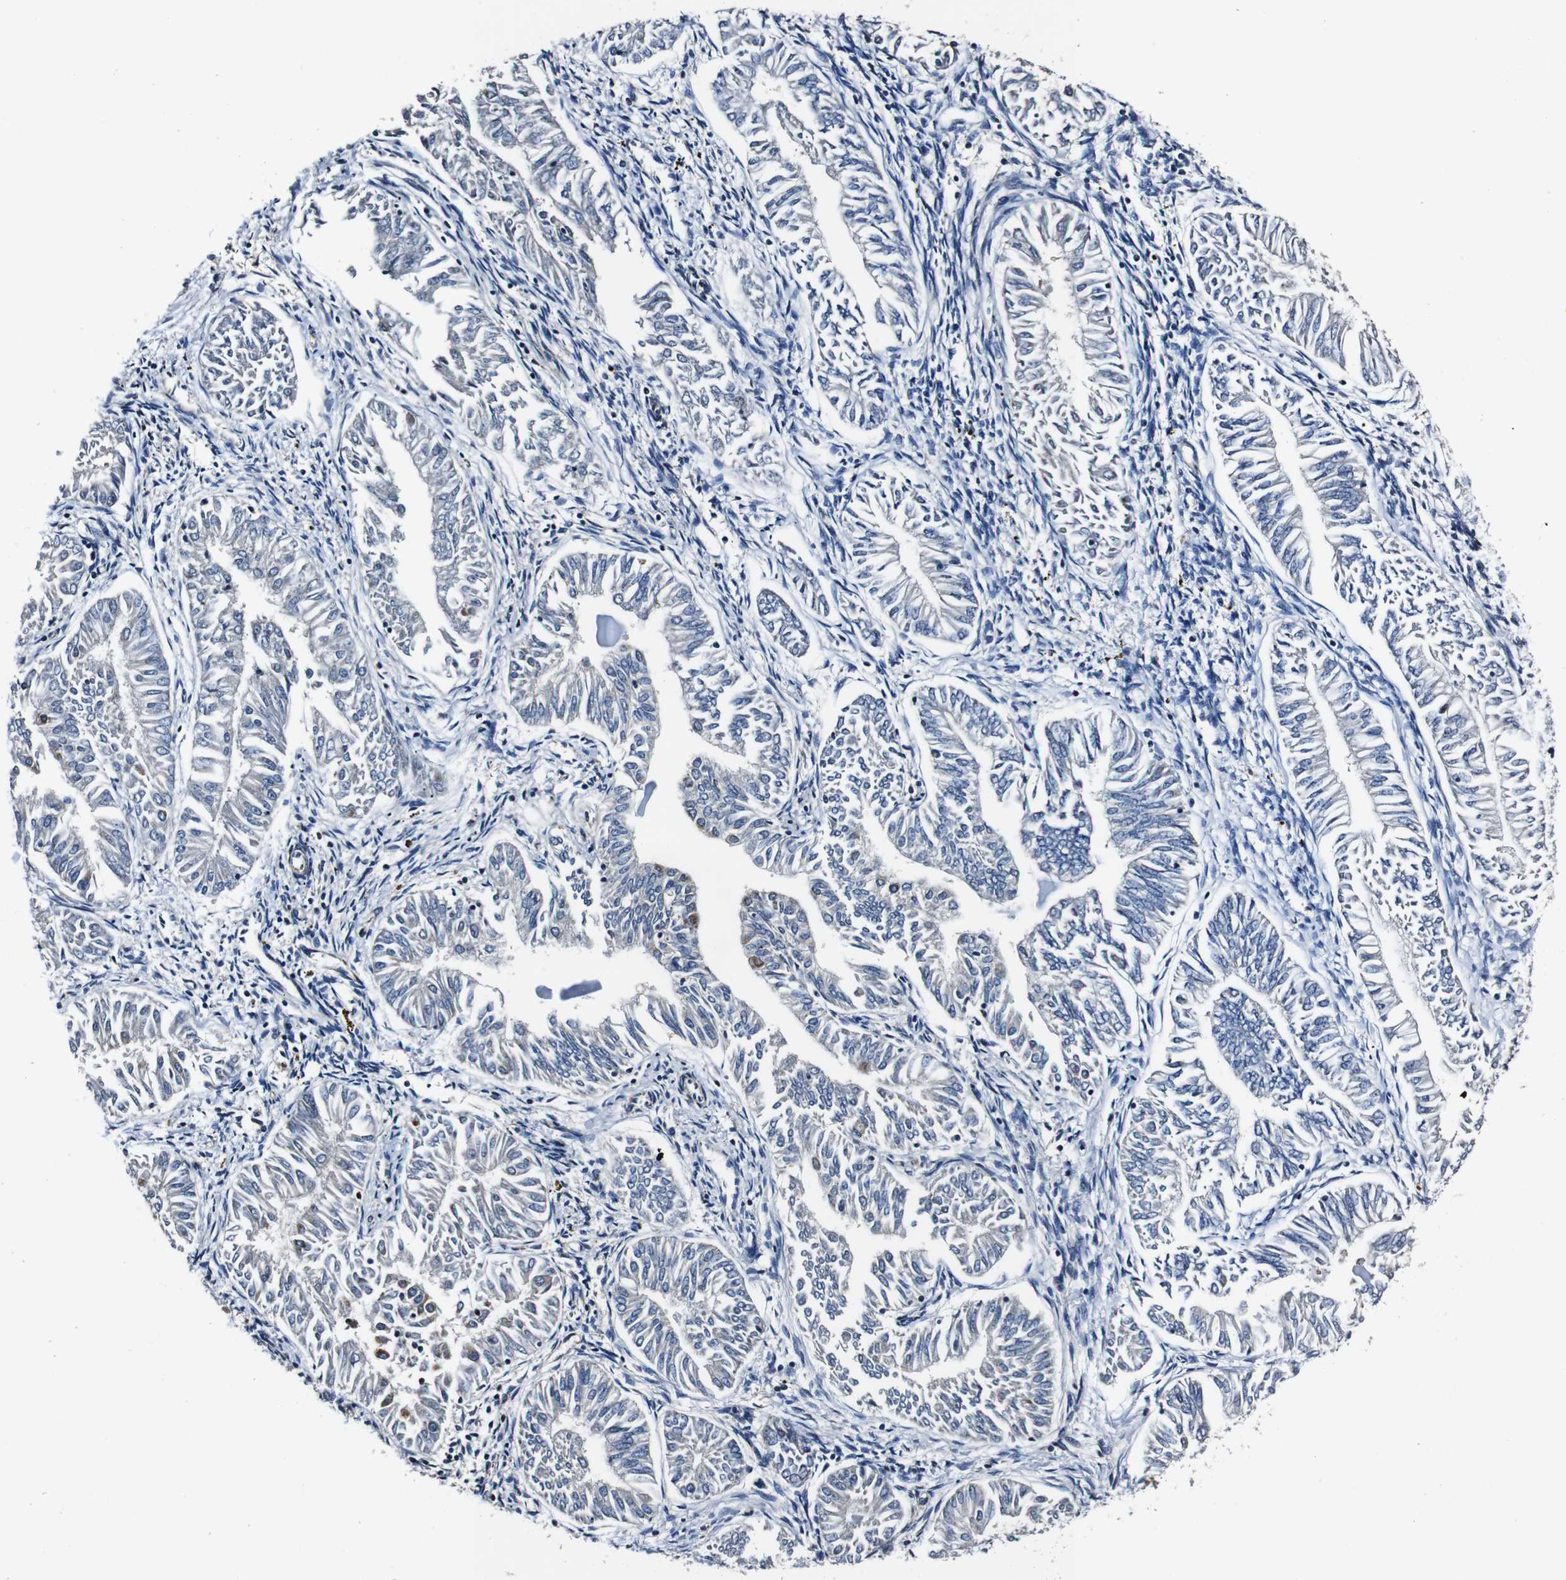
{"staining": {"intensity": "negative", "quantity": "none", "location": "none"}, "tissue": "endometrial cancer", "cell_type": "Tumor cells", "image_type": "cancer", "snomed": [{"axis": "morphology", "description": "Adenocarcinoma, NOS"}, {"axis": "topography", "description": "Endometrium"}], "caption": "Adenocarcinoma (endometrial) was stained to show a protein in brown. There is no significant positivity in tumor cells.", "gene": "HK1", "patient": {"sex": "female", "age": 53}}